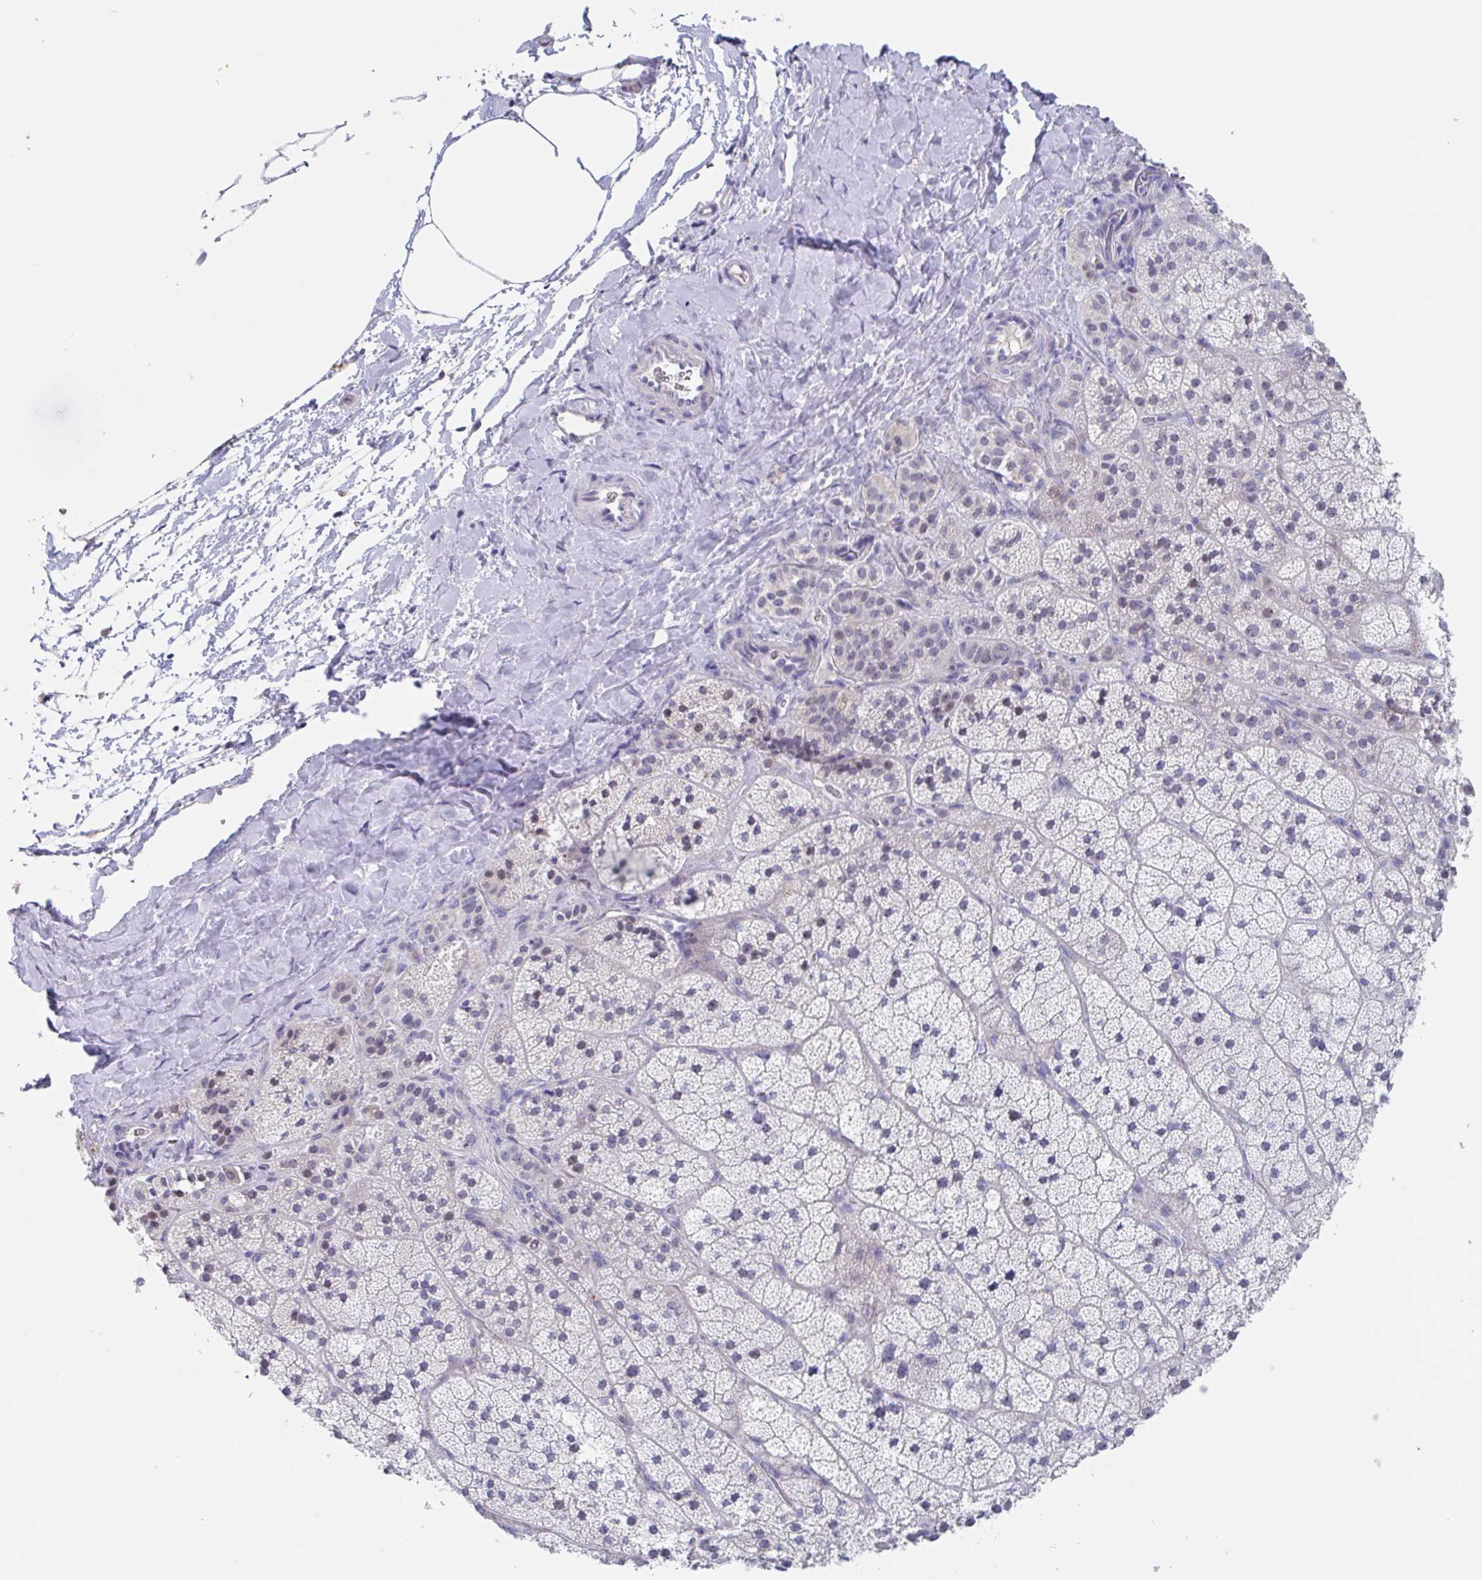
{"staining": {"intensity": "weak", "quantity": "<25%", "location": "cytoplasmic/membranous,nuclear"}, "tissue": "adrenal gland", "cell_type": "Glandular cells", "image_type": "normal", "snomed": [{"axis": "morphology", "description": "Normal tissue, NOS"}, {"axis": "topography", "description": "Adrenal gland"}], "caption": "Immunohistochemistry of benign adrenal gland exhibits no expression in glandular cells.", "gene": "NOXRED1", "patient": {"sex": "male", "age": 57}}